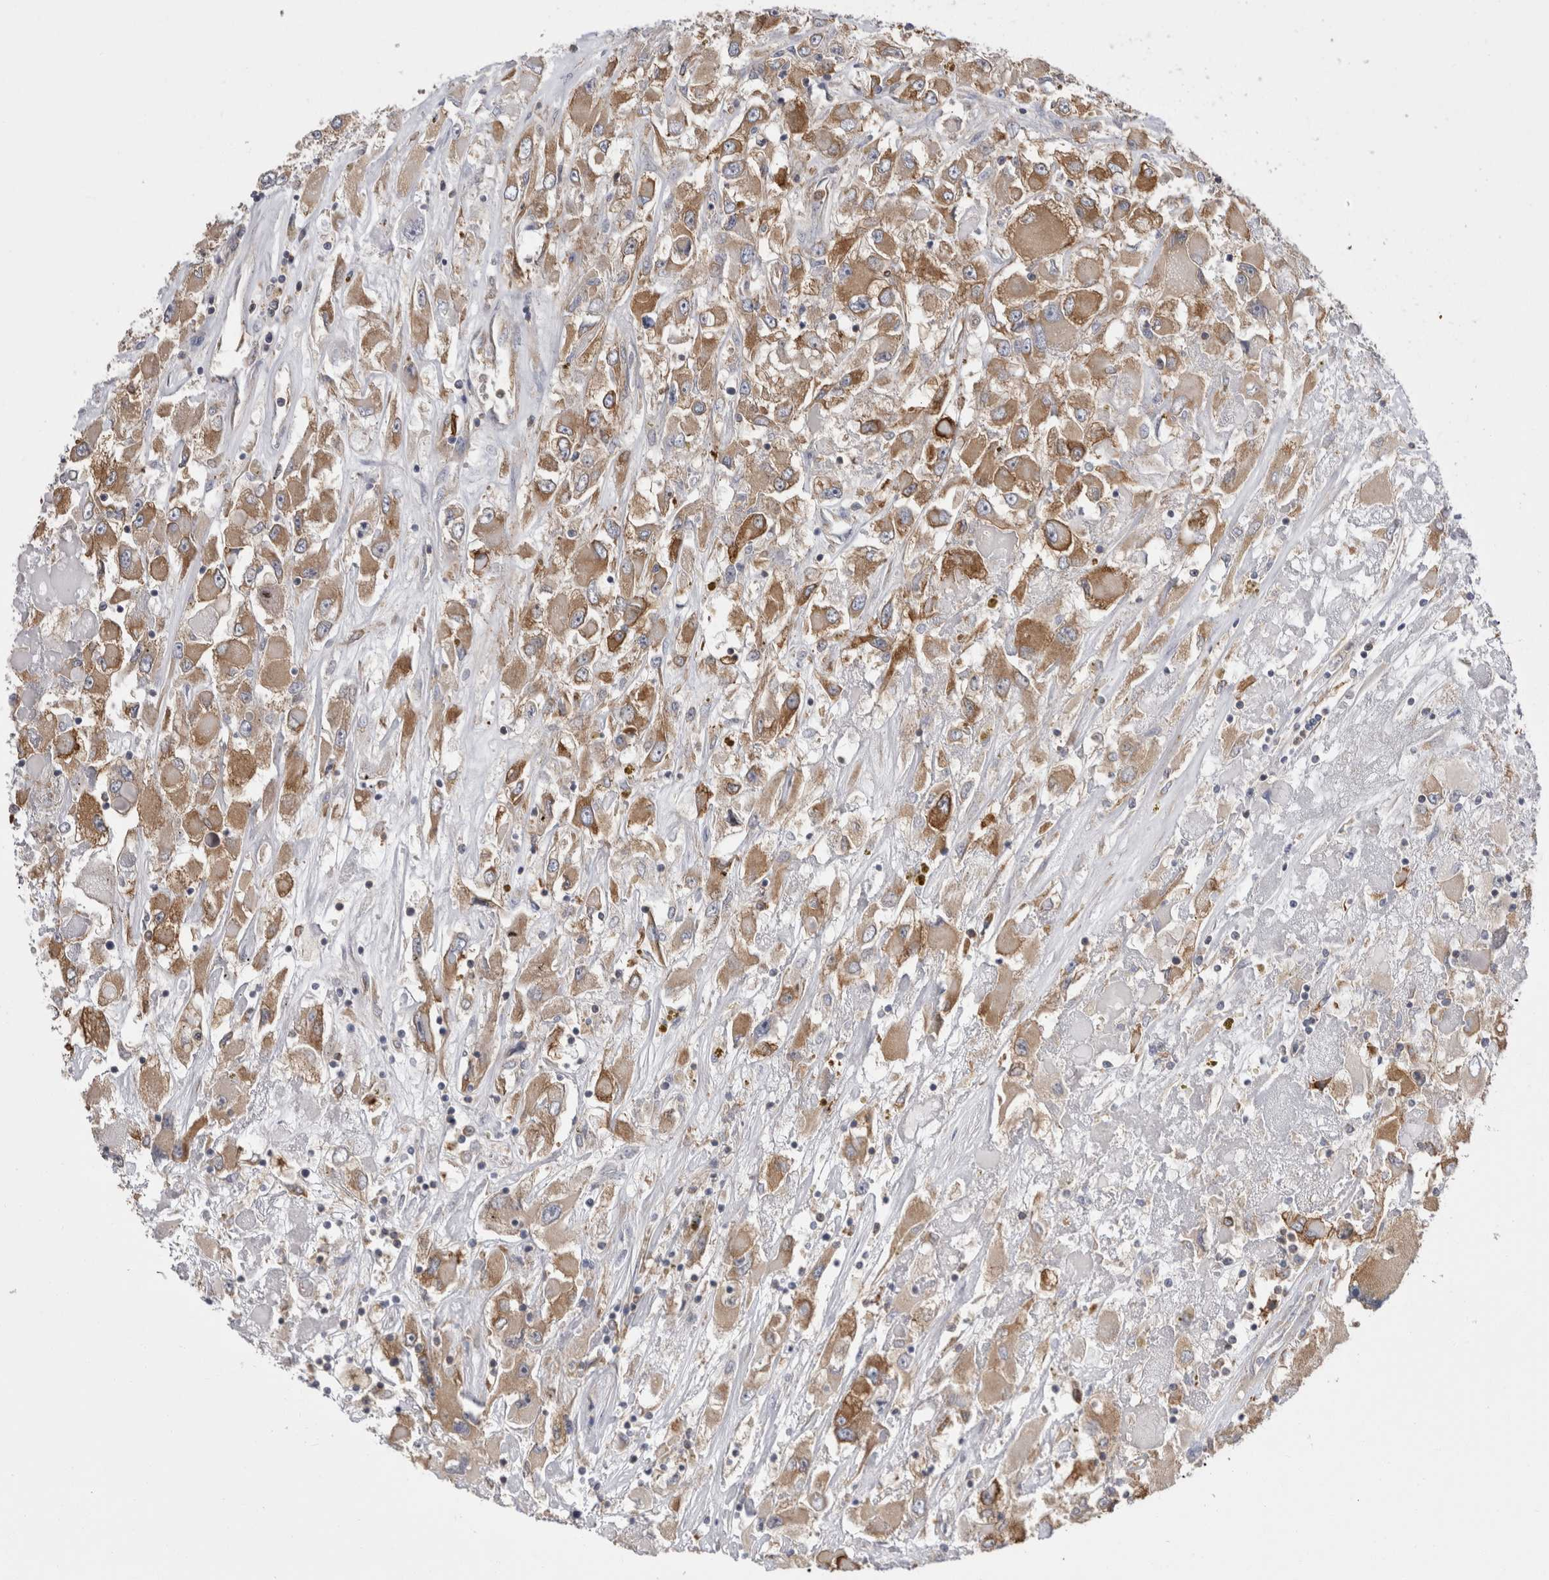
{"staining": {"intensity": "moderate", "quantity": ">75%", "location": "cytoplasmic/membranous"}, "tissue": "renal cancer", "cell_type": "Tumor cells", "image_type": "cancer", "snomed": [{"axis": "morphology", "description": "Adenocarcinoma, NOS"}, {"axis": "topography", "description": "Kidney"}], "caption": "Immunohistochemical staining of adenocarcinoma (renal) displays medium levels of moderate cytoplasmic/membranous protein expression in about >75% of tumor cells. The protein of interest is shown in brown color, while the nuclei are stained blue.", "gene": "RAB11FIP1", "patient": {"sex": "female", "age": 52}}